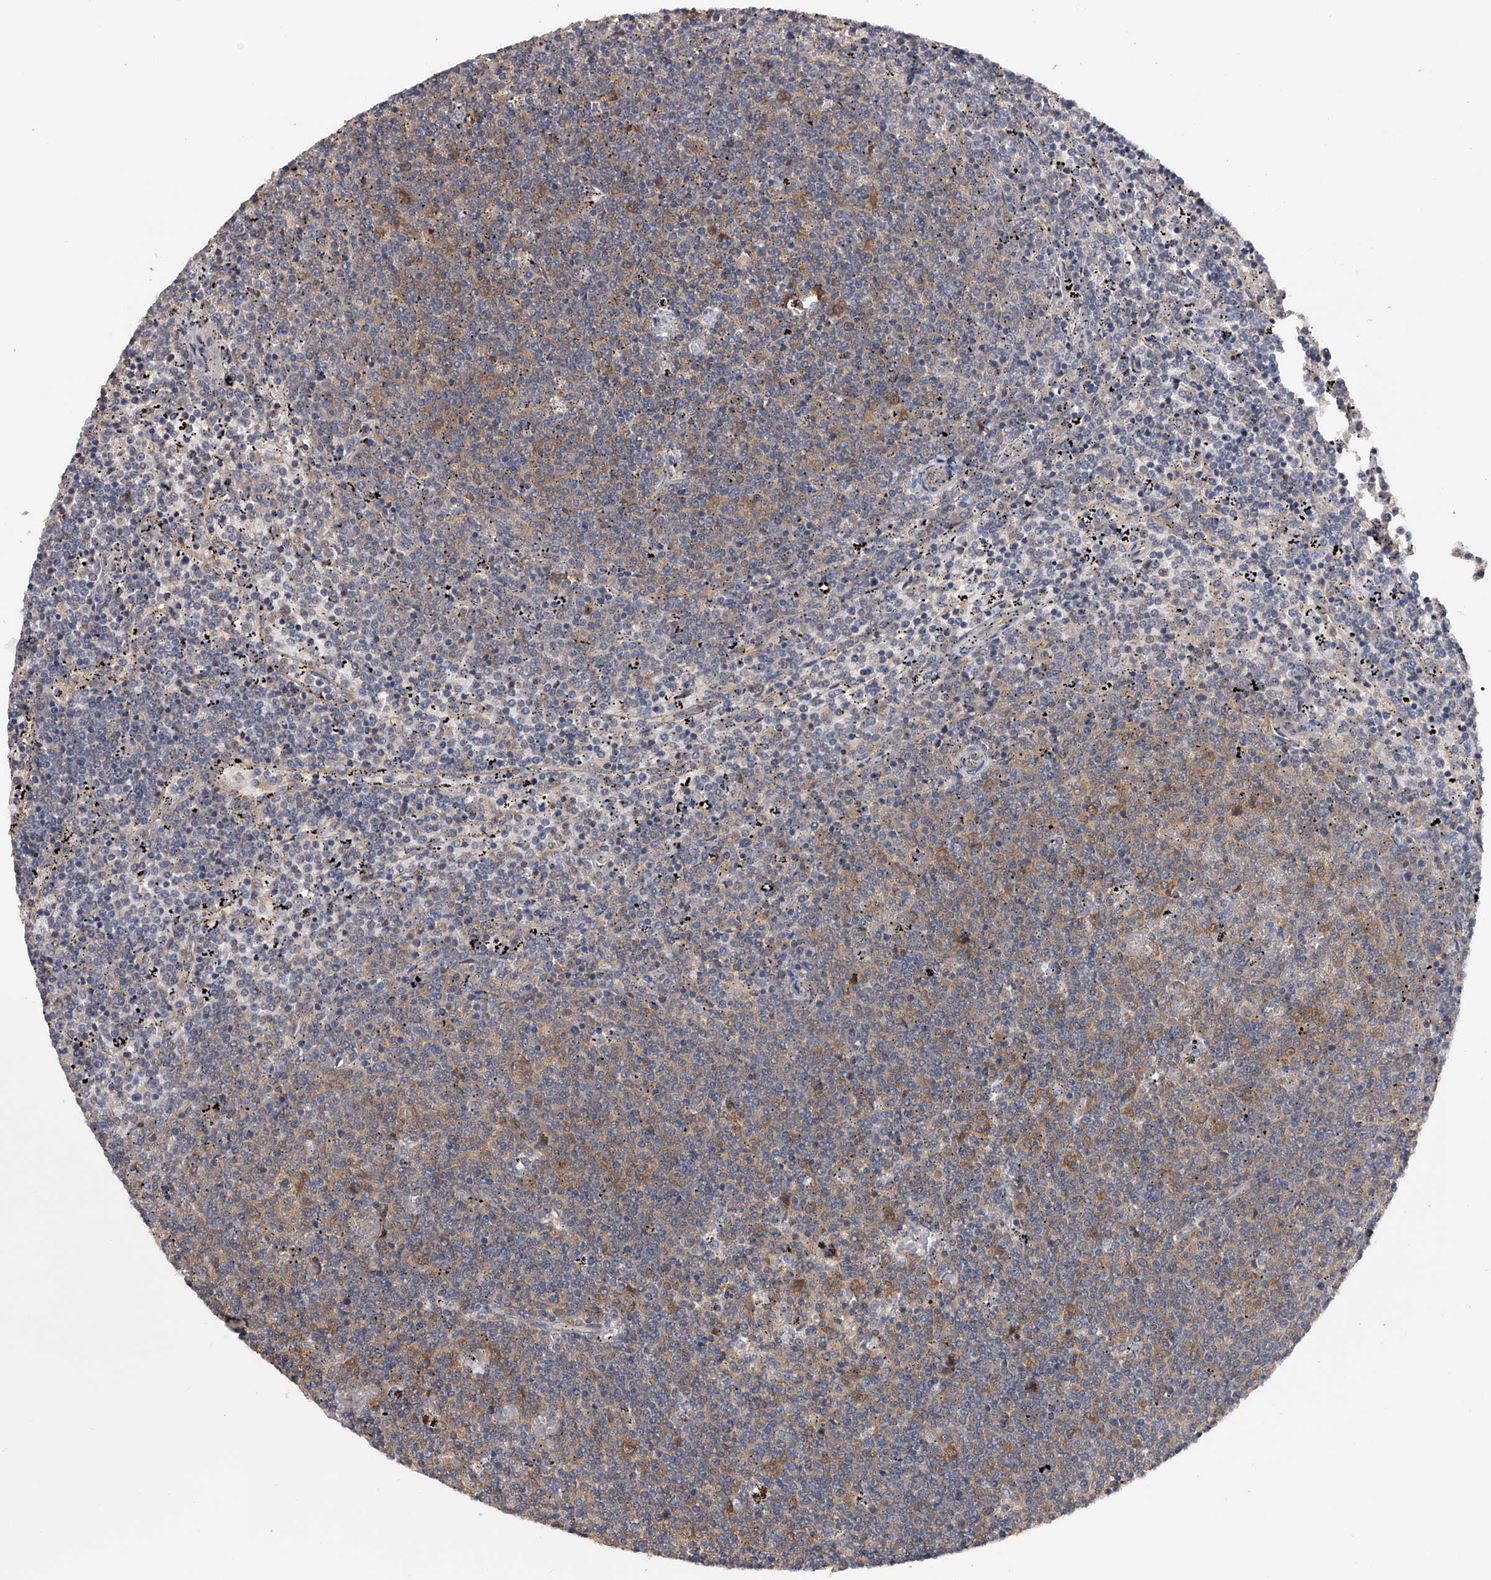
{"staining": {"intensity": "negative", "quantity": "none", "location": "none"}, "tissue": "lymphoma", "cell_type": "Tumor cells", "image_type": "cancer", "snomed": [{"axis": "morphology", "description": "Malignant lymphoma, non-Hodgkin's type, Low grade"}, {"axis": "topography", "description": "Spleen"}], "caption": "Immunohistochemistry of lymphoma reveals no staining in tumor cells.", "gene": "CFAP298", "patient": {"sex": "female", "age": 50}}